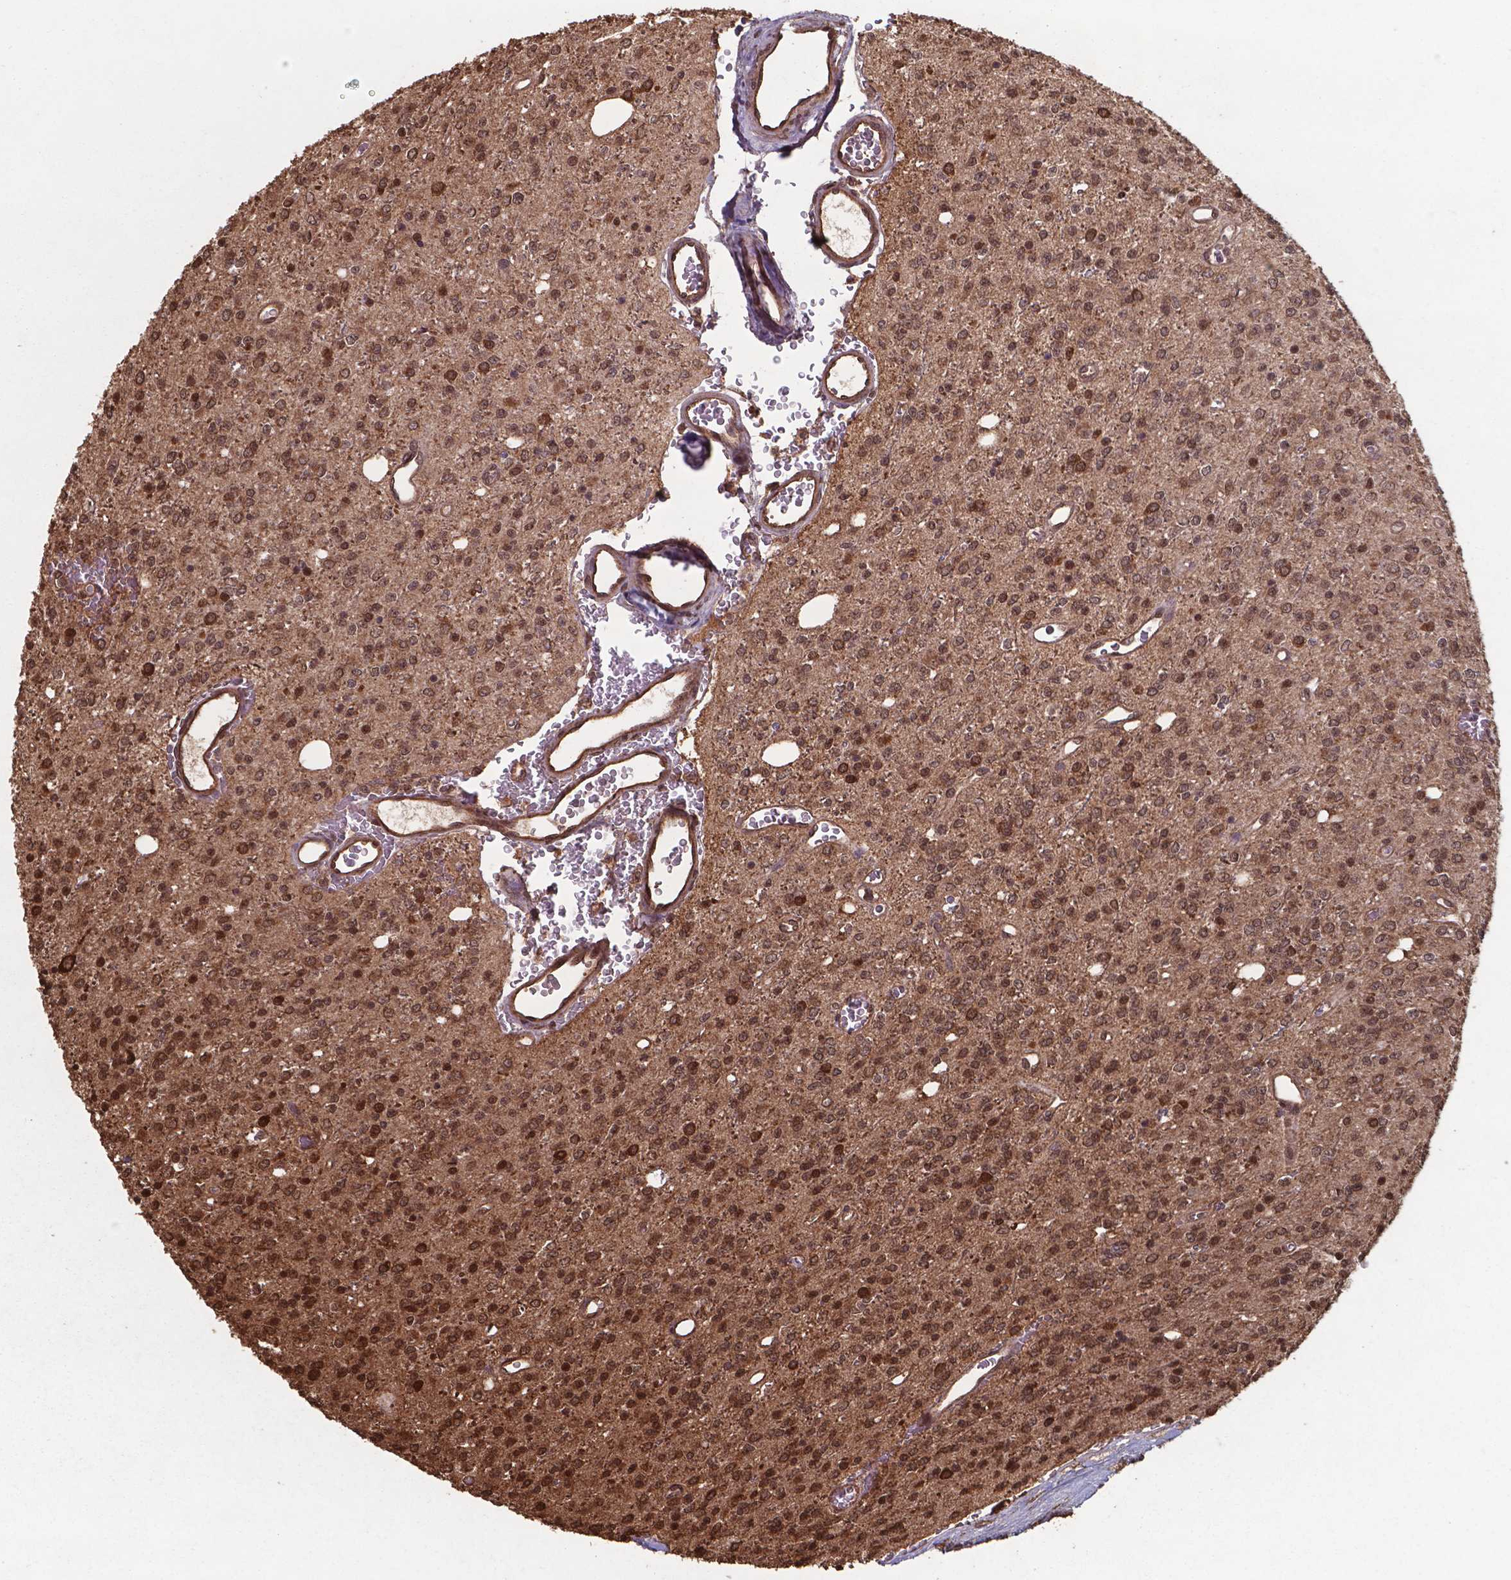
{"staining": {"intensity": "moderate", "quantity": ">75%", "location": "cytoplasmic/membranous,nuclear"}, "tissue": "glioma", "cell_type": "Tumor cells", "image_type": "cancer", "snomed": [{"axis": "morphology", "description": "Glioma, malignant, Low grade"}, {"axis": "topography", "description": "Brain"}], "caption": "The immunohistochemical stain shows moderate cytoplasmic/membranous and nuclear staining in tumor cells of glioma tissue. (DAB (3,3'-diaminobenzidine) IHC, brown staining for protein, blue staining for nuclei).", "gene": "CHP2", "patient": {"sex": "female", "age": 45}}